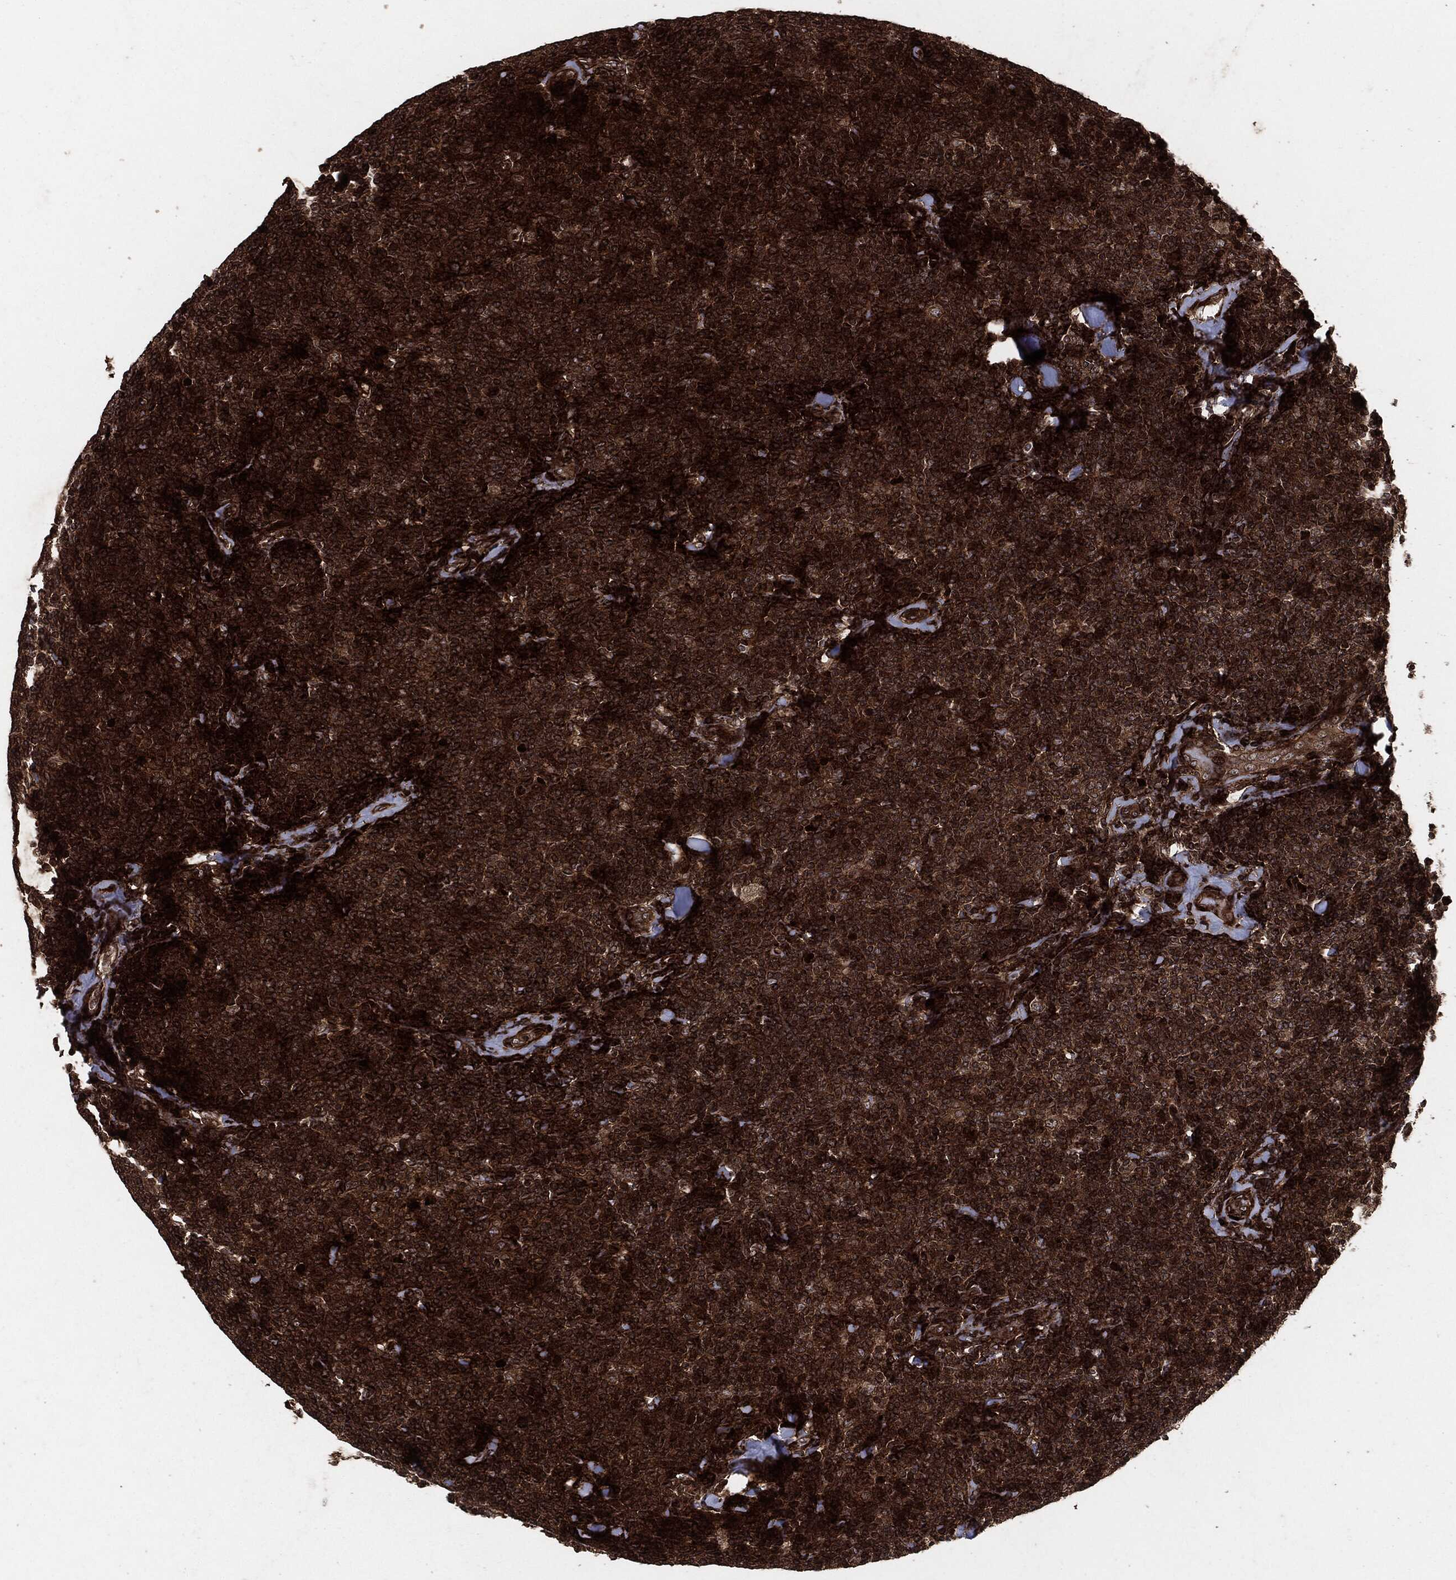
{"staining": {"intensity": "strong", "quantity": ">75%", "location": "cytoplasmic/membranous"}, "tissue": "lymphoma", "cell_type": "Tumor cells", "image_type": "cancer", "snomed": [{"axis": "morphology", "description": "Malignant lymphoma, non-Hodgkin's type, Low grade"}, {"axis": "topography", "description": "Lymph node"}], "caption": "Malignant lymphoma, non-Hodgkin's type (low-grade) stained for a protein (brown) shows strong cytoplasmic/membranous positive expression in about >75% of tumor cells.", "gene": "IFIT1", "patient": {"sex": "female", "age": 56}}